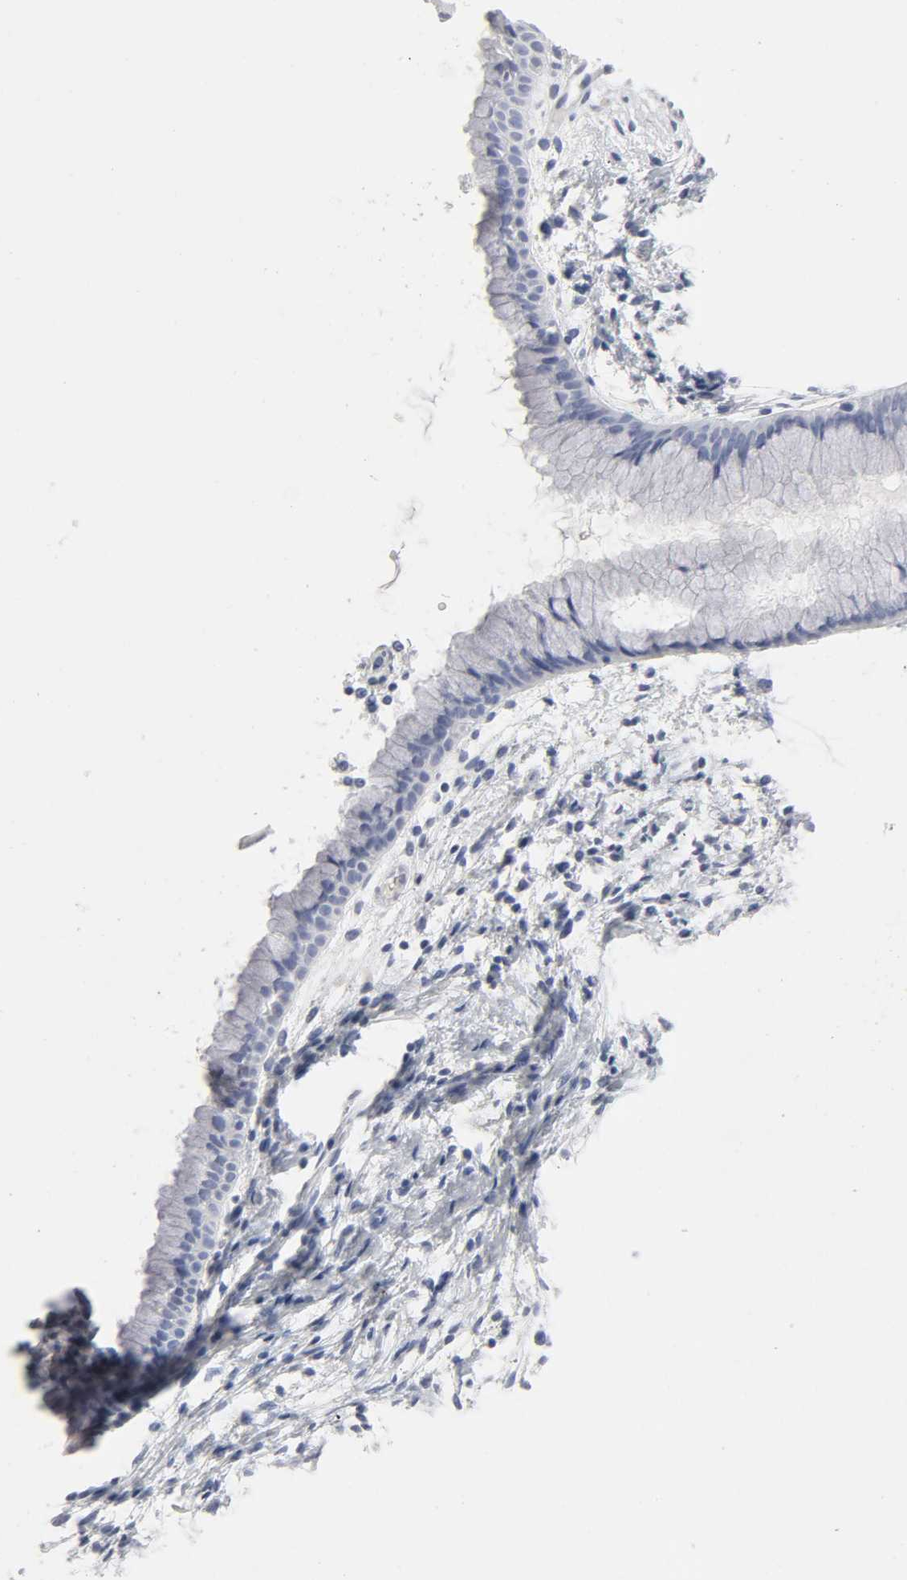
{"staining": {"intensity": "negative", "quantity": "none", "location": "none"}, "tissue": "cervix", "cell_type": "Glandular cells", "image_type": "normal", "snomed": [{"axis": "morphology", "description": "Normal tissue, NOS"}, {"axis": "topography", "description": "Cervix"}], "caption": "DAB immunohistochemical staining of benign cervix displays no significant positivity in glandular cells.", "gene": "SLCO1B3", "patient": {"sex": "female", "age": 39}}